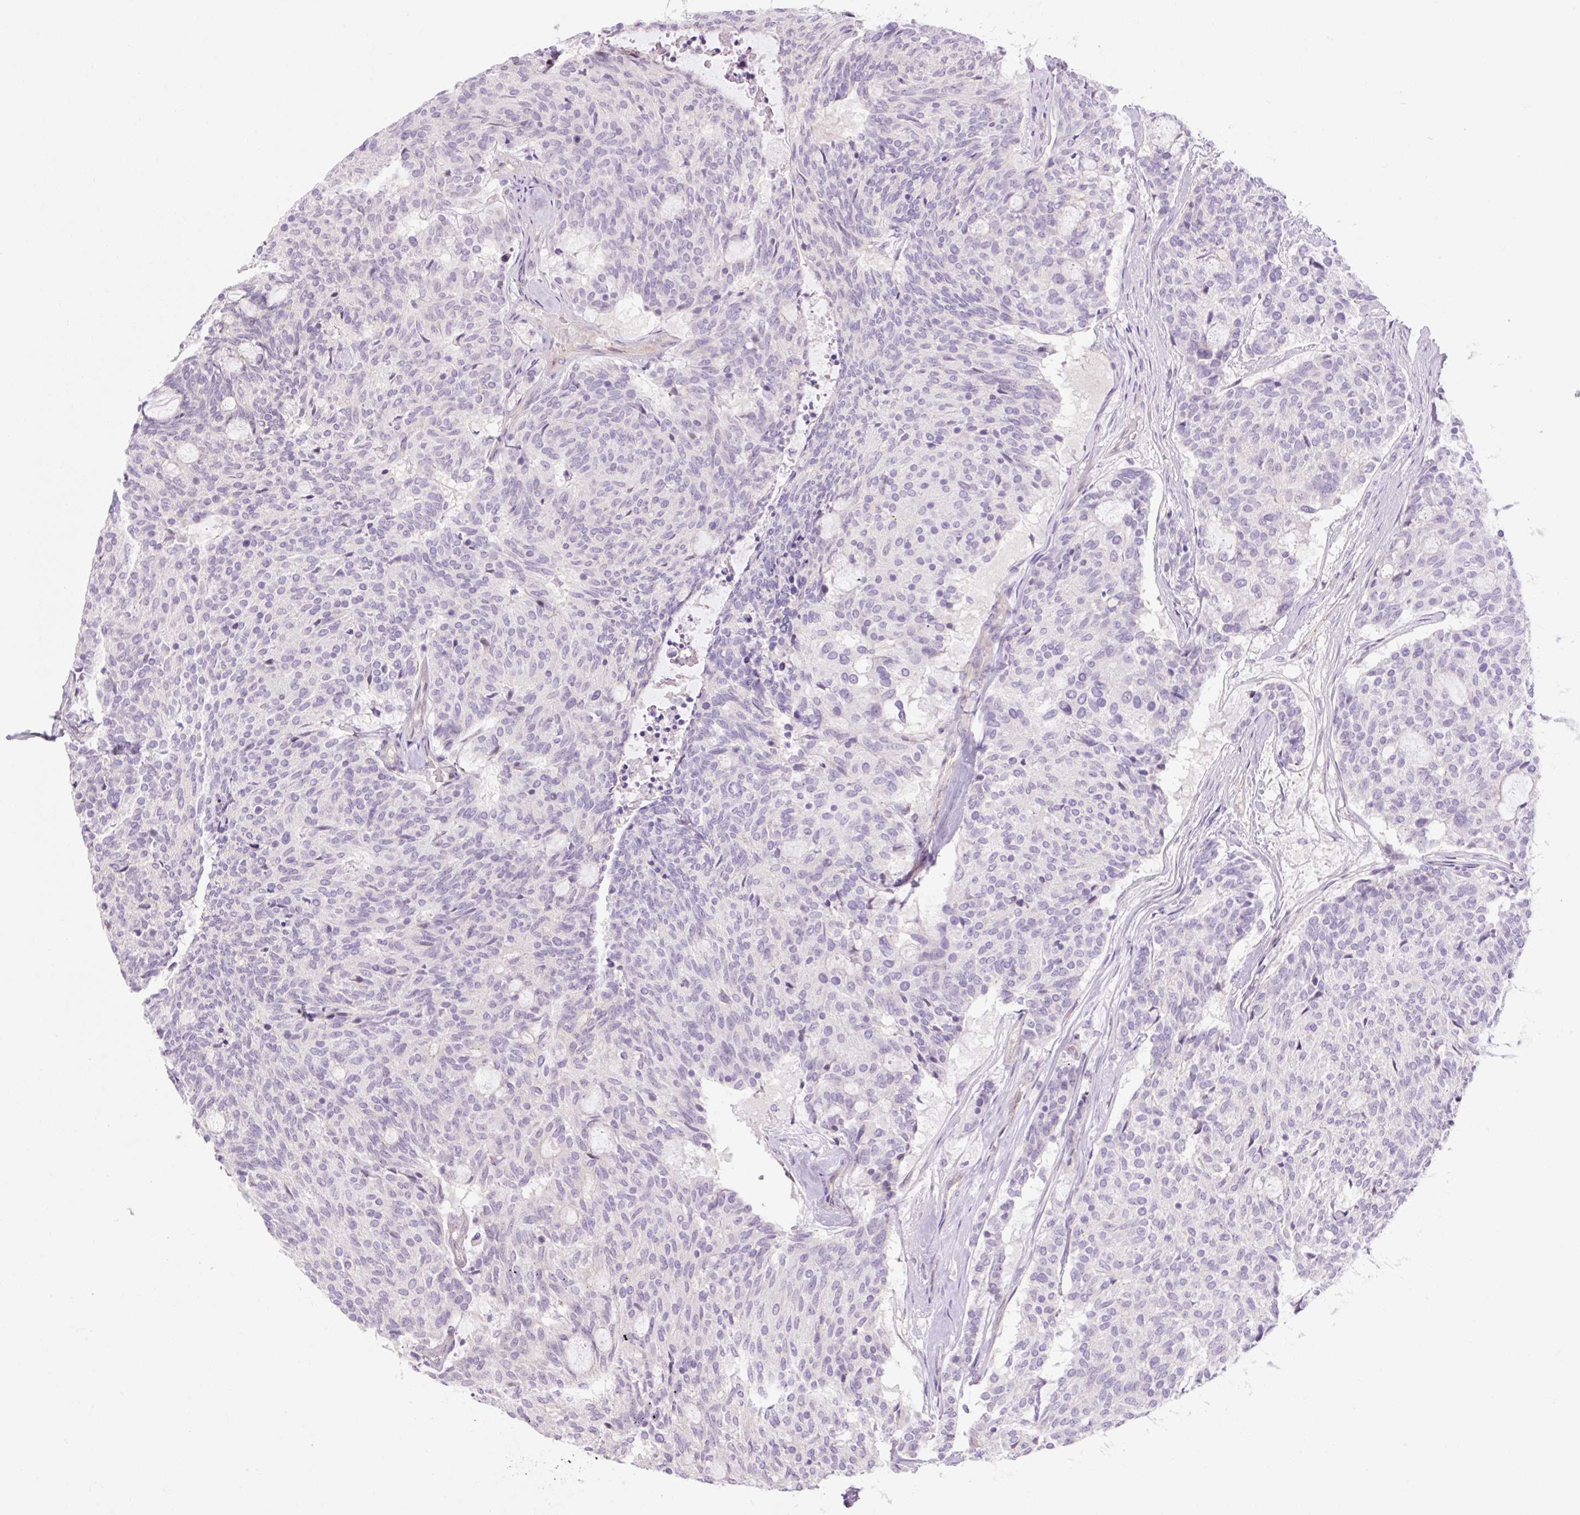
{"staining": {"intensity": "negative", "quantity": "none", "location": "none"}, "tissue": "carcinoid", "cell_type": "Tumor cells", "image_type": "cancer", "snomed": [{"axis": "morphology", "description": "Carcinoid, malignant, NOS"}, {"axis": "topography", "description": "Pancreas"}], "caption": "This is an immunohistochemistry (IHC) micrograph of human carcinoid (malignant). There is no staining in tumor cells.", "gene": "GRID2", "patient": {"sex": "female", "age": 54}}